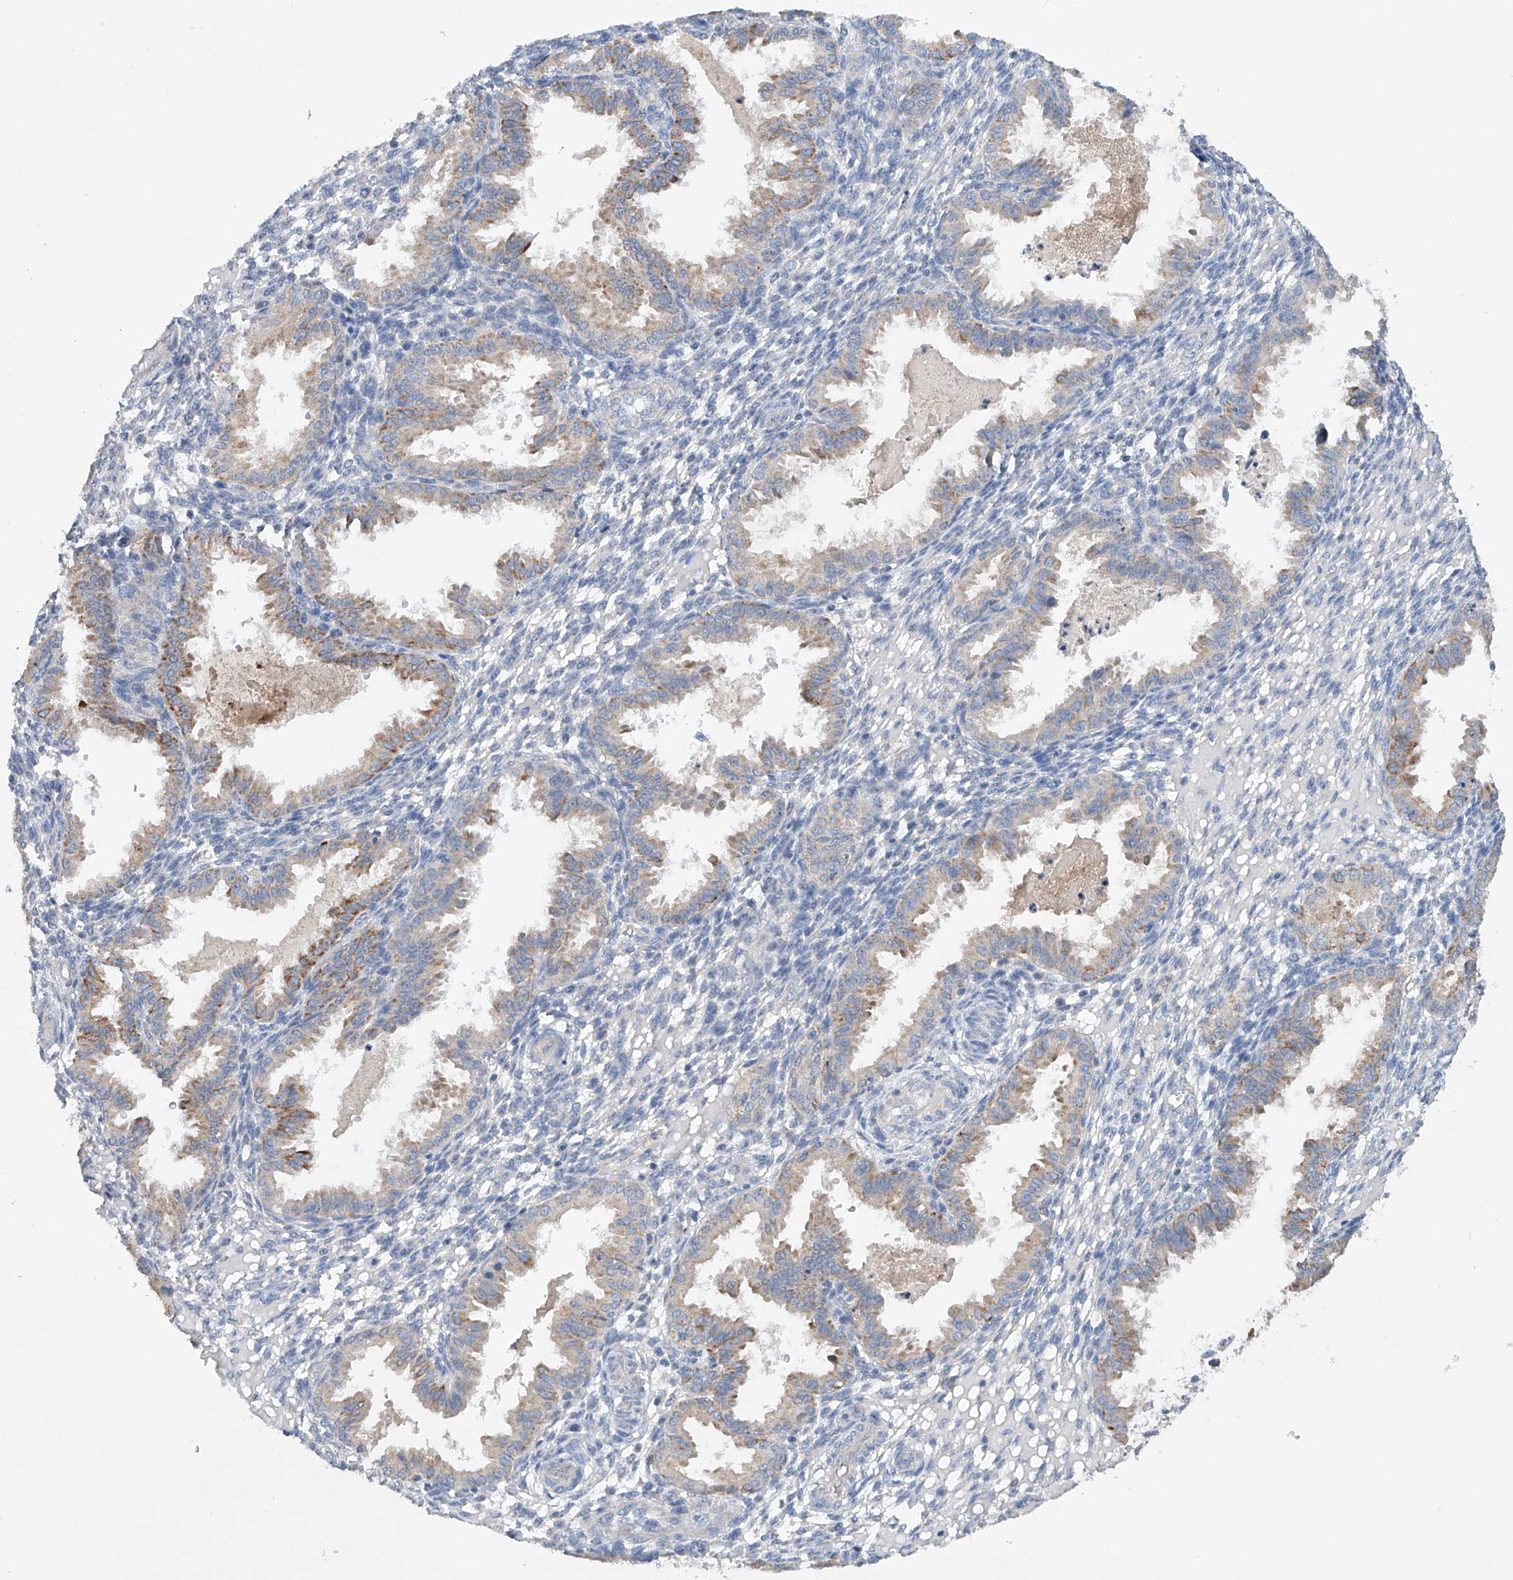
{"staining": {"intensity": "negative", "quantity": "none", "location": "none"}, "tissue": "endometrium", "cell_type": "Cells in endometrial stroma", "image_type": "normal", "snomed": [{"axis": "morphology", "description": "Normal tissue, NOS"}, {"axis": "topography", "description": "Endometrium"}], "caption": "Immunohistochemical staining of benign endometrium shows no significant expression in cells in endometrial stroma.", "gene": "GPC4", "patient": {"sex": "female", "age": 33}}